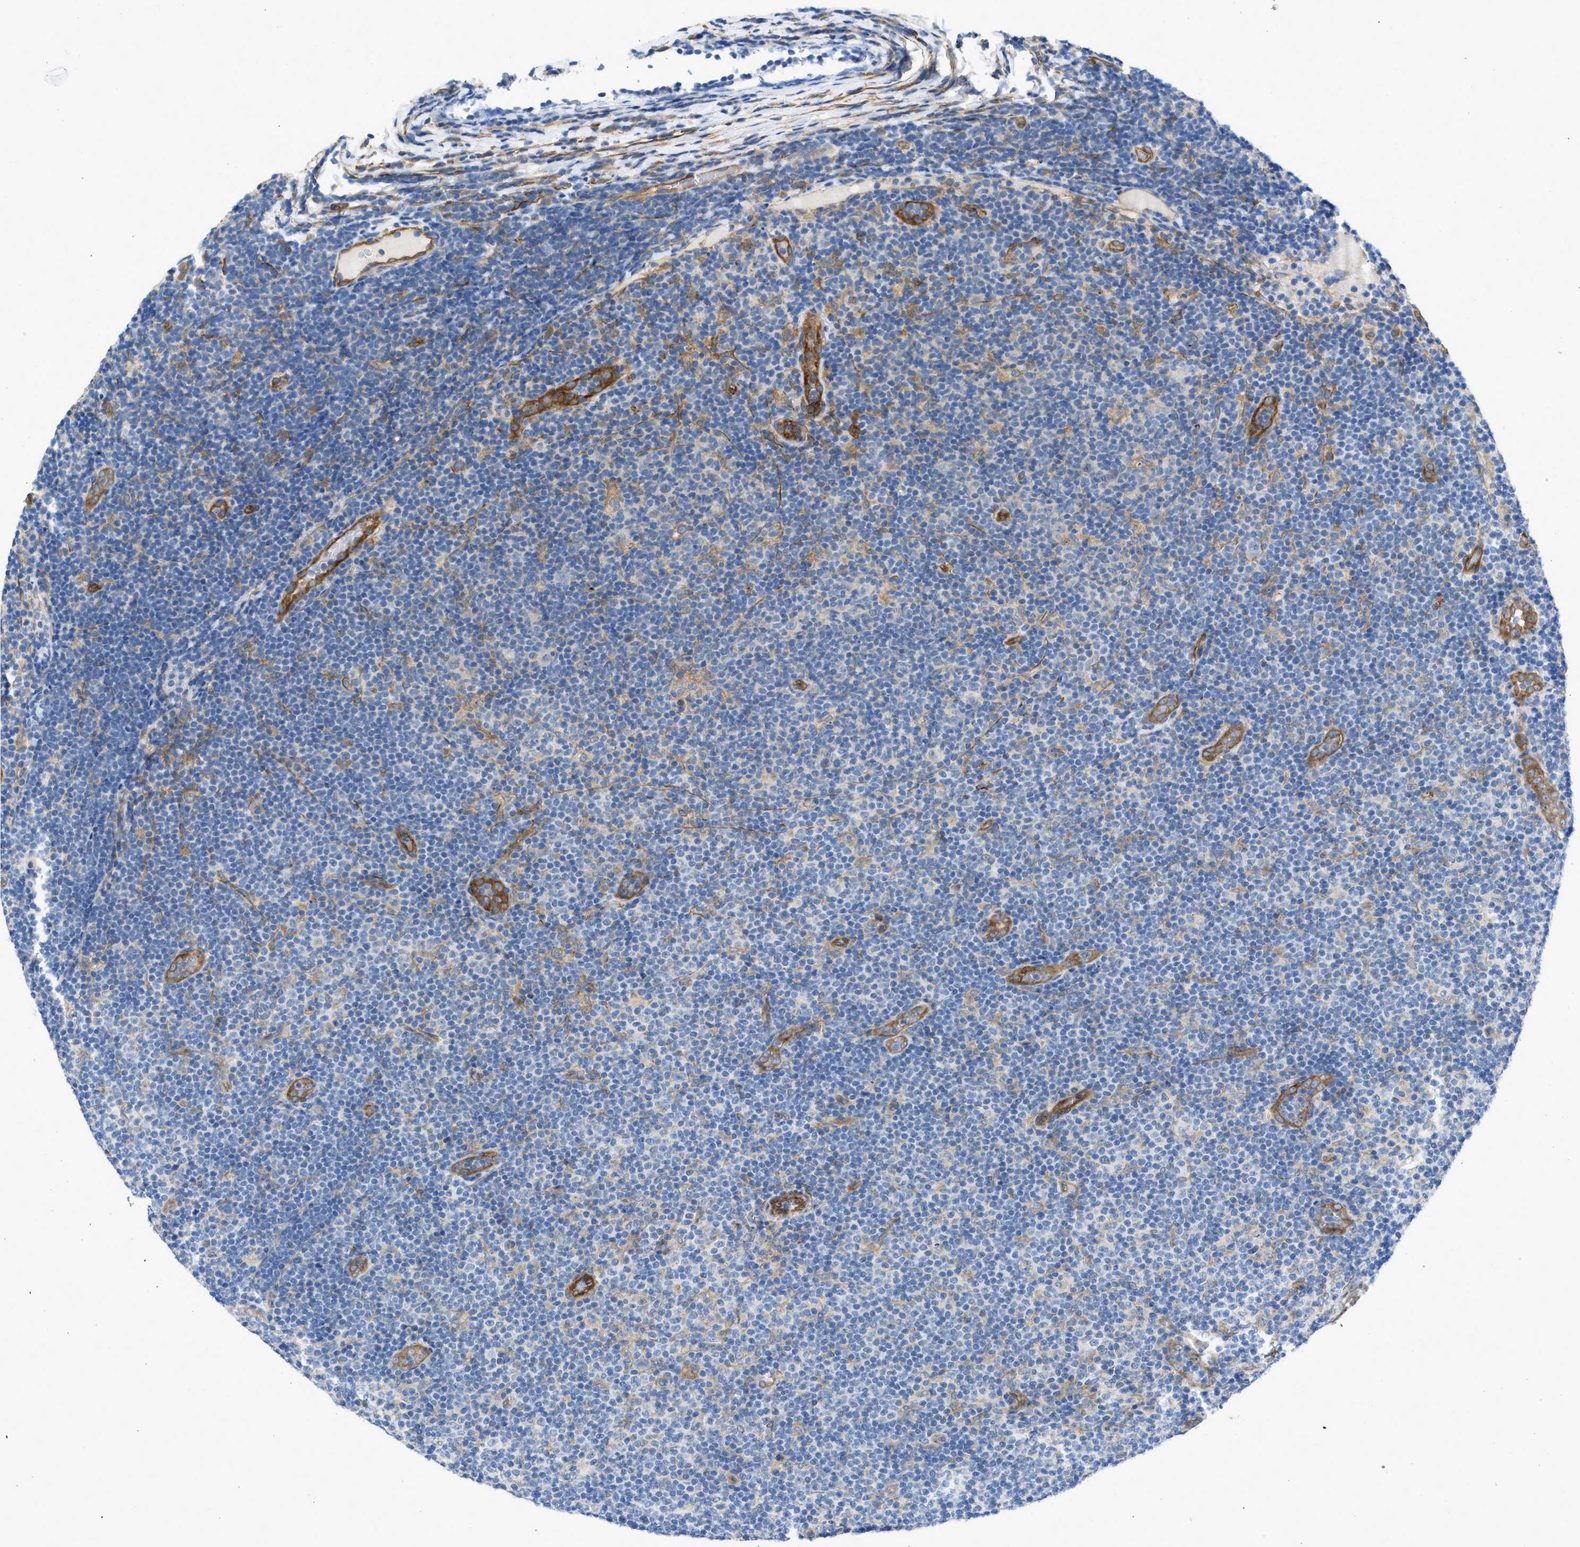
{"staining": {"intensity": "negative", "quantity": "none", "location": "none"}, "tissue": "lymphoma", "cell_type": "Tumor cells", "image_type": "cancer", "snomed": [{"axis": "morphology", "description": "Malignant lymphoma, non-Hodgkin's type, Low grade"}, {"axis": "topography", "description": "Lymph node"}], "caption": "A high-resolution photomicrograph shows immunohistochemistry (IHC) staining of lymphoma, which demonstrates no significant staining in tumor cells.", "gene": "PDLIM5", "patient": {"sex": "male", "age": 83}}